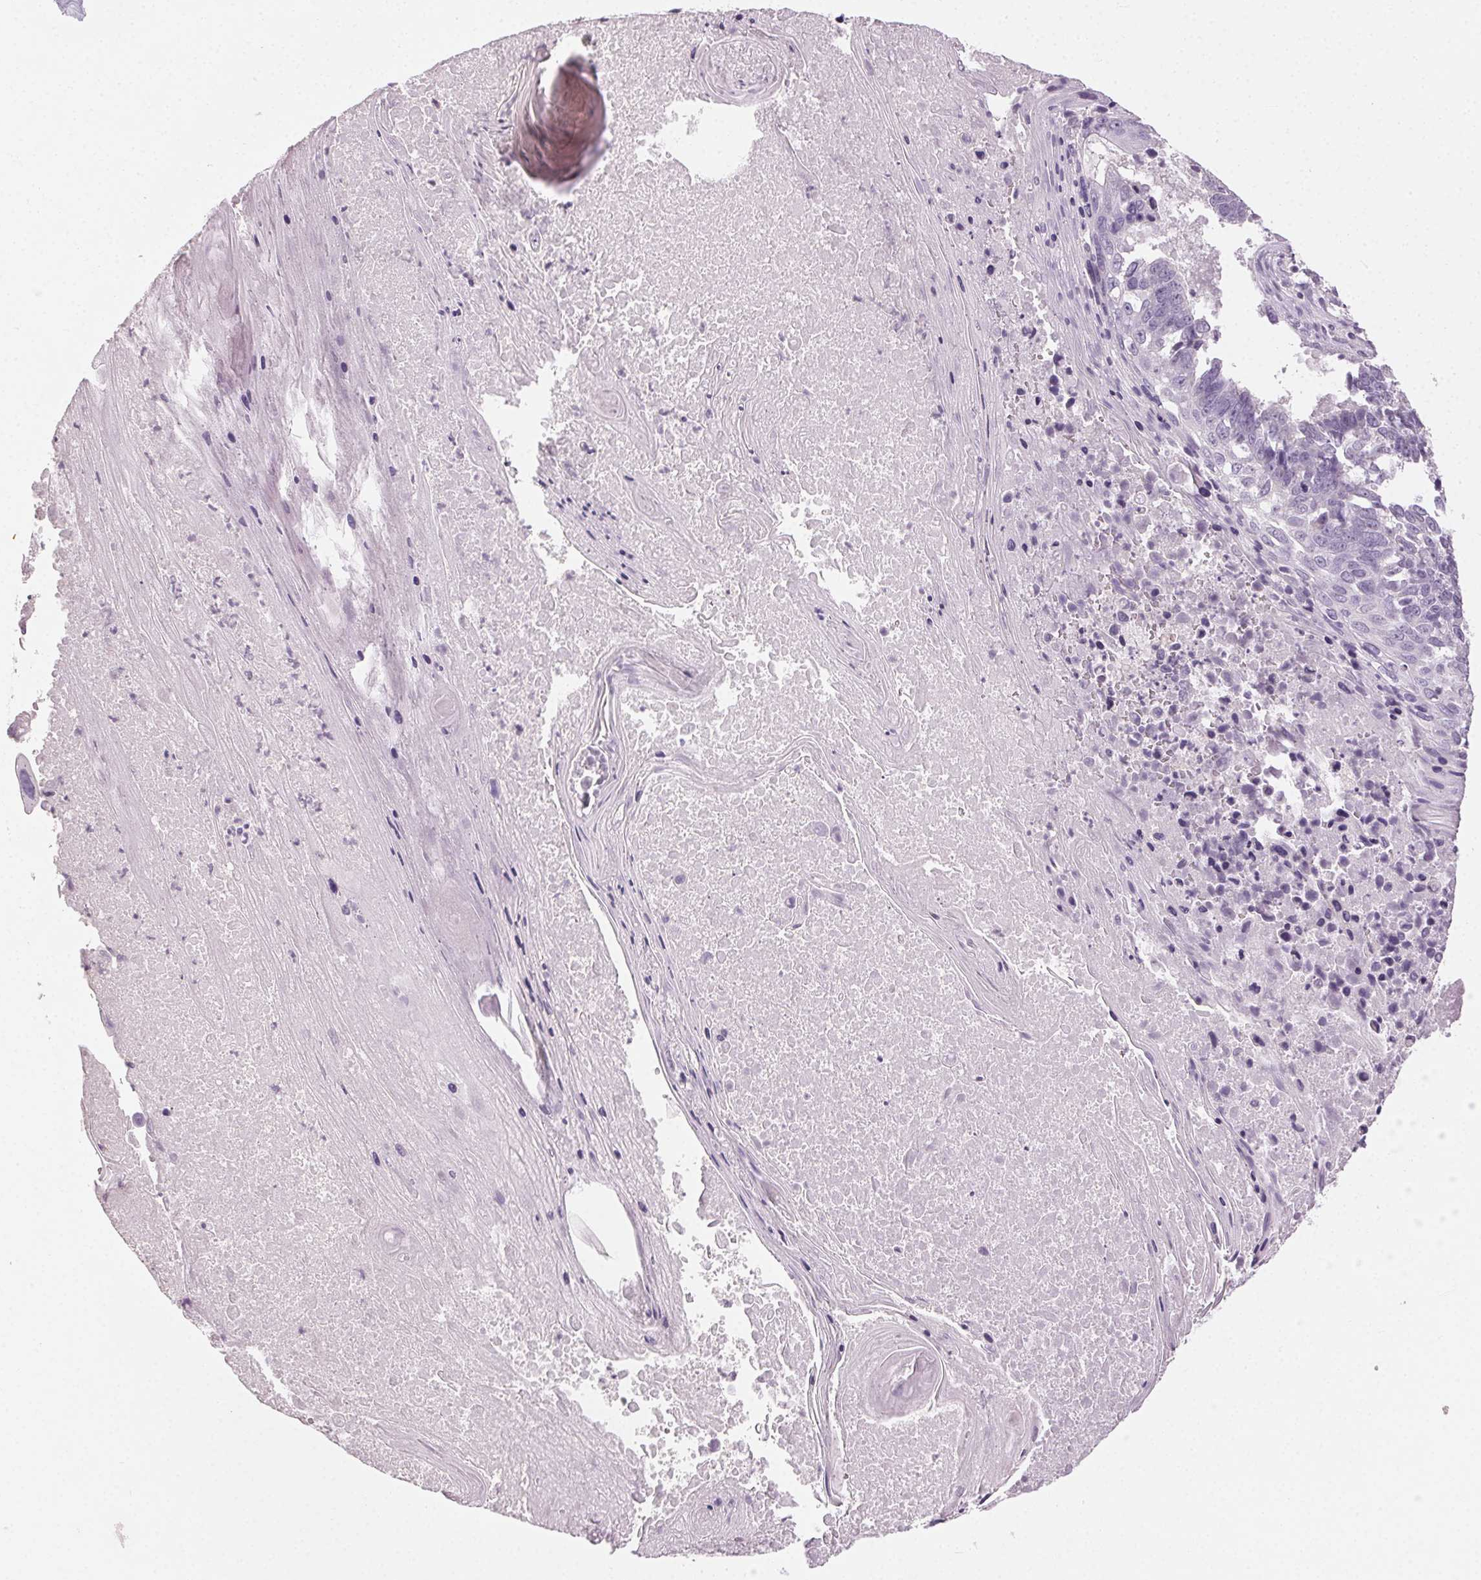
{"staining": {"intensity": "negative", "quantity": "none", "location": "none"}, "tissue": "lung cancer", "cell_type": "Tumor cells", "image_type": "cancer", "snomed": [{"axis": "morphology", "description": "Squamous cell carcinoma, NOS"}, {"axis": "topography", "description": "Lung"}], "caption": "Image shows no significant protein positivity in tumor cells of squamous cell carcinoma (lung).", "gene": "CLTRN", "patient": {"sex": "male", "age": 73}}